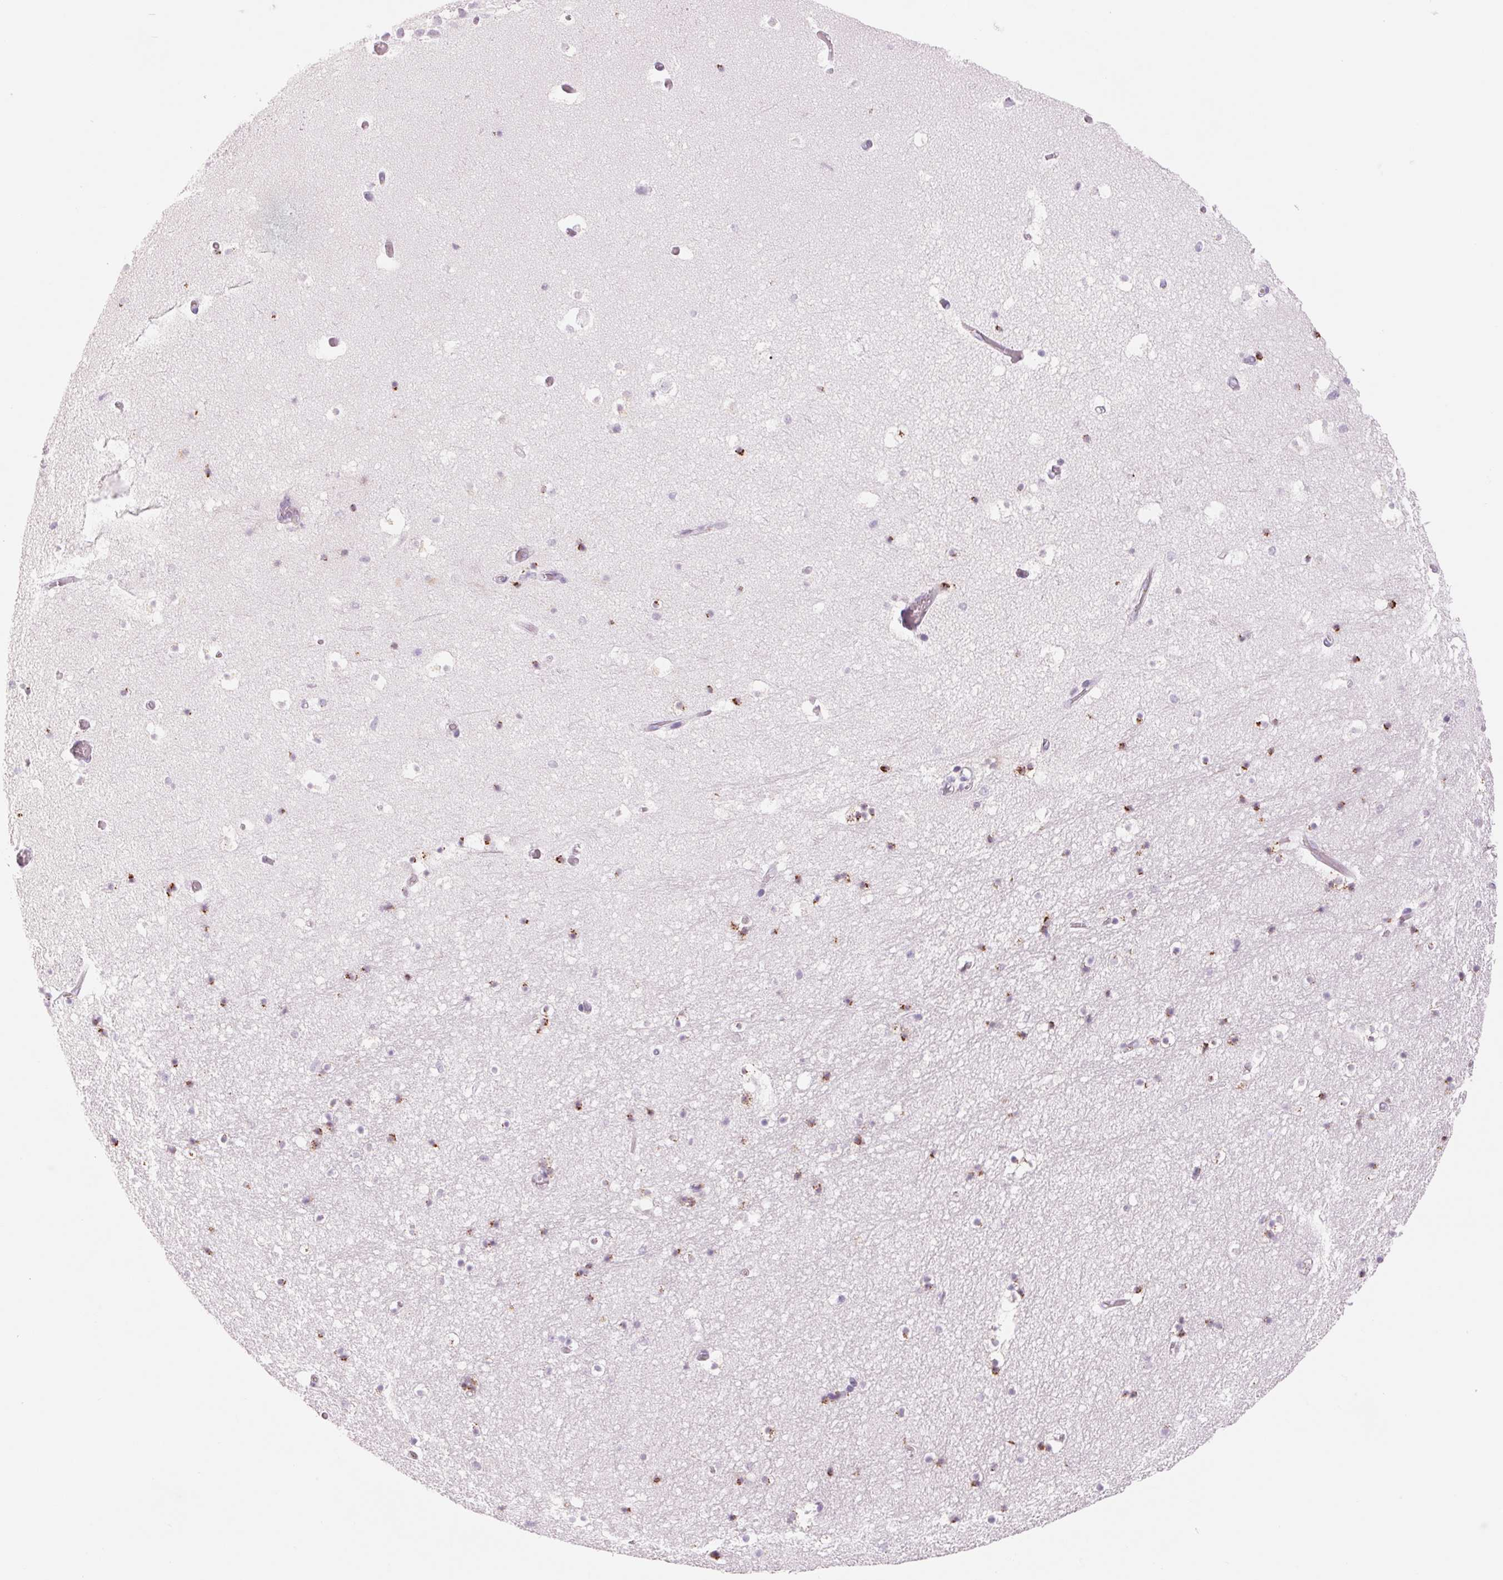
{"staining": {"intensity": "strong", "quantity": "25%-75%", "location": "cytoplasmic/membranous"}, "tissue": "hippocampus", "cell_type": "Glial cells", "image_type": "normal", "snomed": [{"axis": "morphology", "description": "Normal tissue, NOS"}, {"axis": "topography", "description": "Hippocampus"}], "caption": "IHC staining of benign hippocampus, which exhibits high levels of strong cytoplasmic/membranous expression in about 25%-75% of glial cells indicating strong cytoplasmic/membranous protein positivity. The staining was performed using DAB (3,3'-diaminobenzidine) (brown) for protein detection and nuclei were counterstained in hematoxylin (blue).", "gene": "GALNT7", "patient": {"sex": "male", "age": 26}}